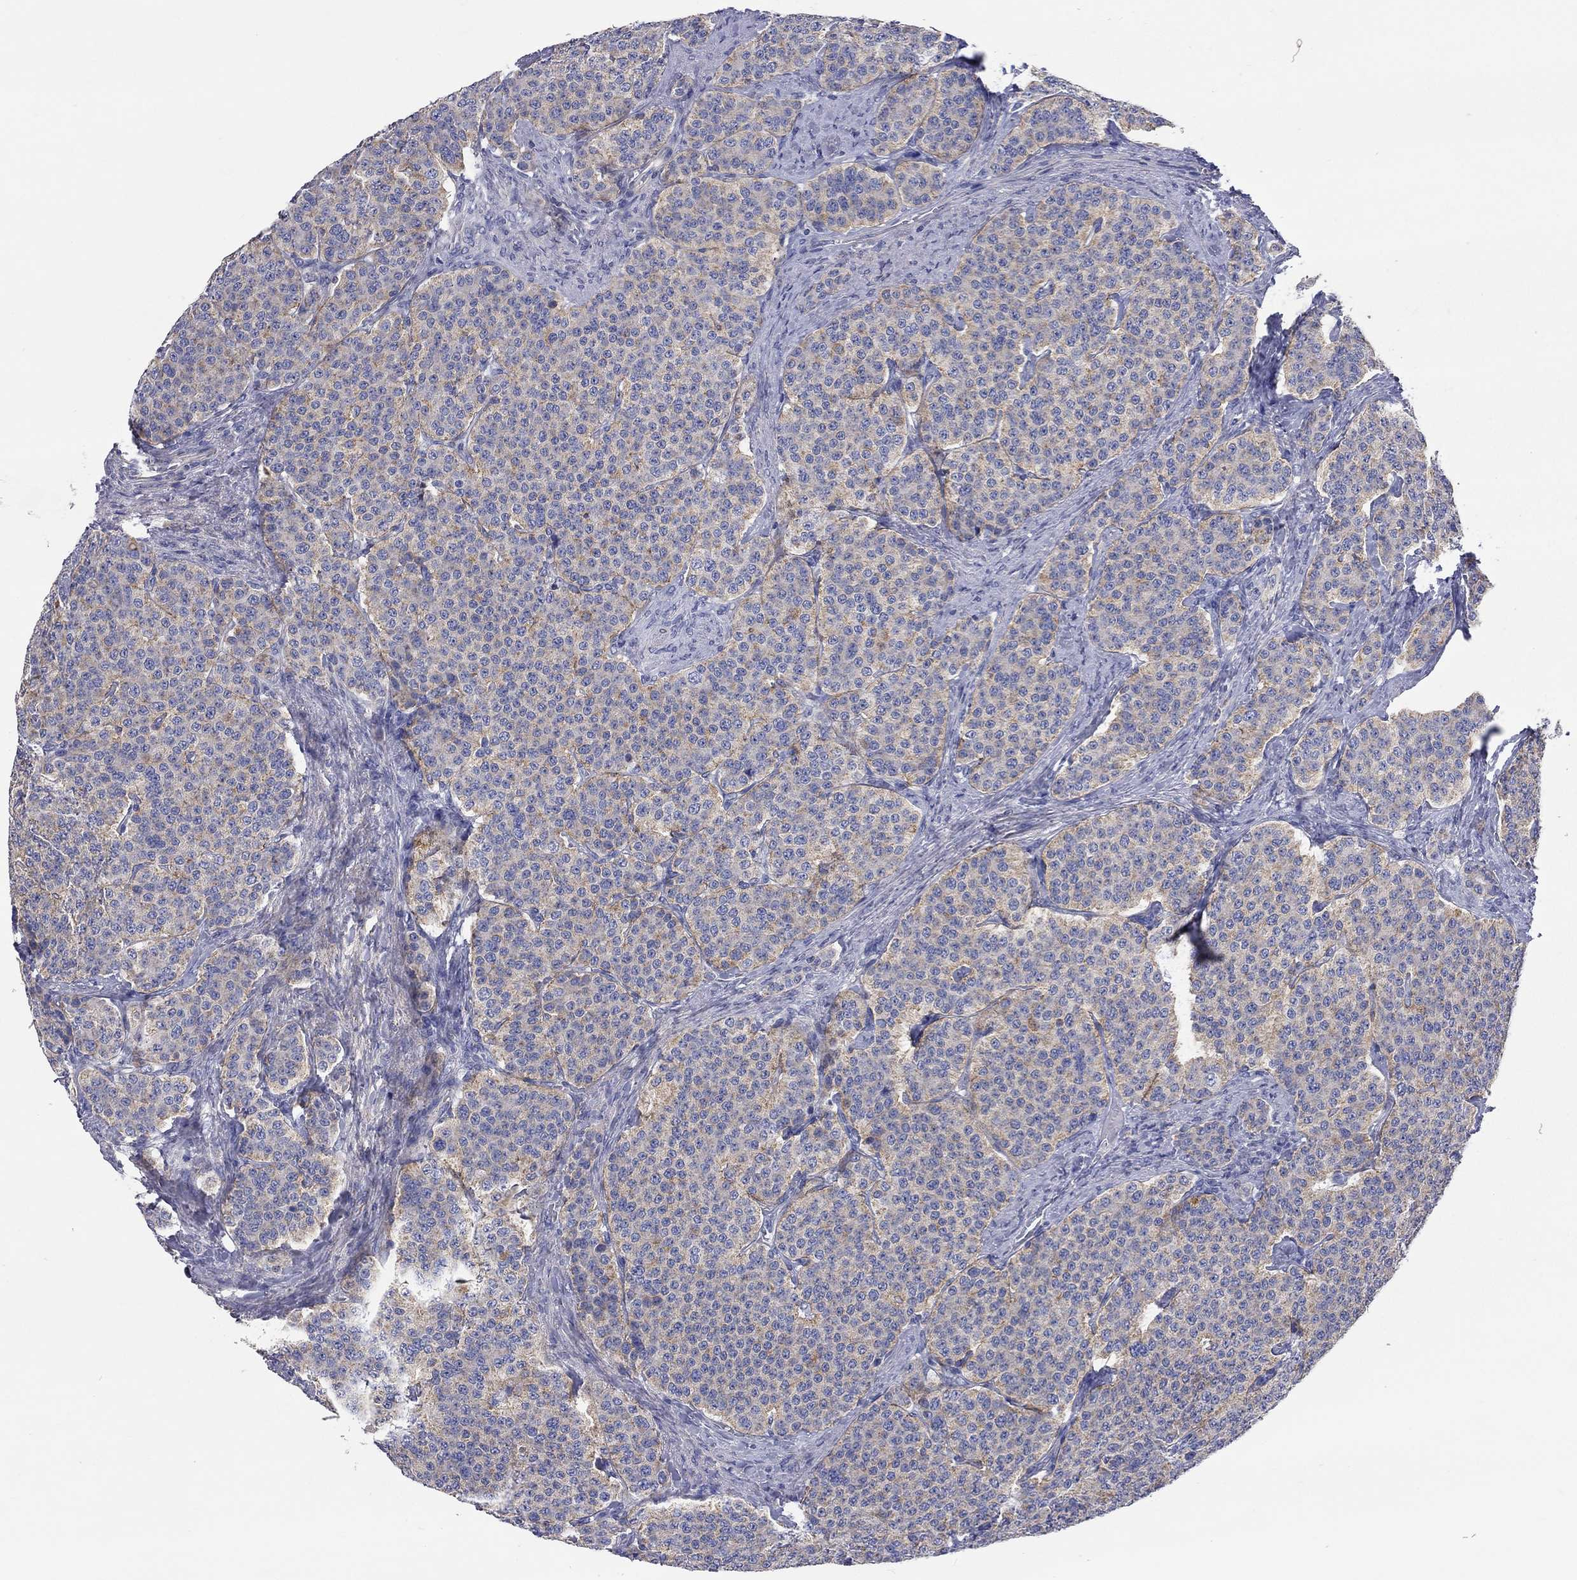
{"staining": {"intensity": "weak", "quantity": ">75%", "location": "cytoplasmic/membranous"}, "tissue": "carcinoid", "cell_type": "Tumor cells", "image_type": "cancer", "snomed": [{"axis": "morphology", "description": "Carcinoid, malignant, NOS"}, {"axis": "topography", "description": "Small intestine"}], "caption": "IHC histopathology image of carcinoid (malignant) stained for a protein (brown), which displays low levels of weak cytoplasmic/membranous staining in about >75% of tumor cells.", "gene": "RCAN1", "patient": {"sex": "female", "age": 58}}